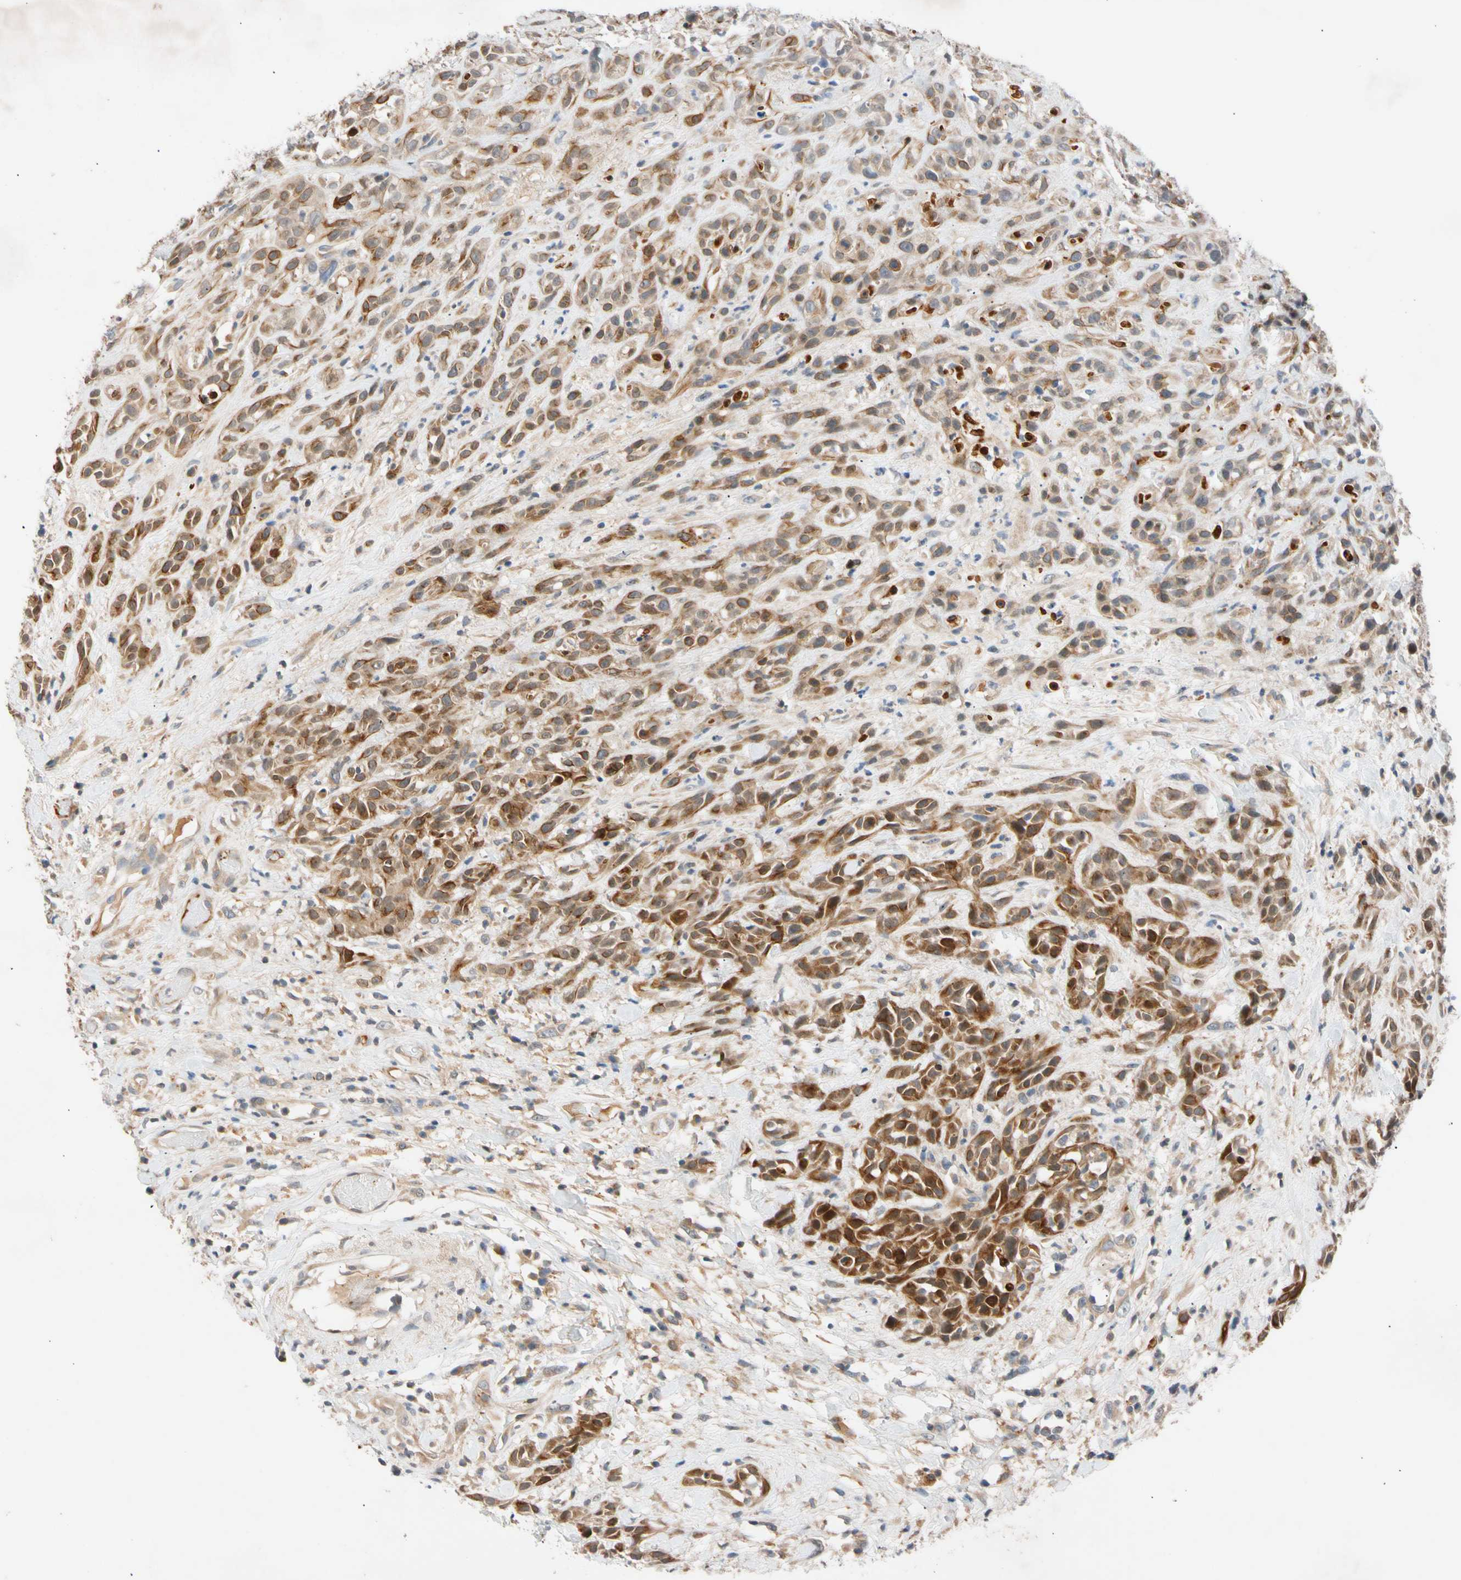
{"staining": {"intensity": "strong", "quantity": ">75%", "location": "cytoplasmic/membranous"}, "tissue": "head and neck cancer", "cell_type": "Tumor cells", "image_type": "cancer", "snomed": [{"axis": "morphology", "description": "Normal tissue, NOS"}, {"axis": "morphology", "description": "Squamous cell carcinoma, NOS"}, {"axis": "topography", "description": "Cartilage tissue"}, {"axis": "topography", "description": "Head-Neck"}], "caption": "A brown stain highlights strong cytoplasmic/membranous staining of a protein in squamous cell carcinoma (head and neck) tumor cells. (brown staining indicates protein expression, while blue staining denotes nuclei).", "gene": "CNST", "patient": {"sex": "male", "age": 62}}